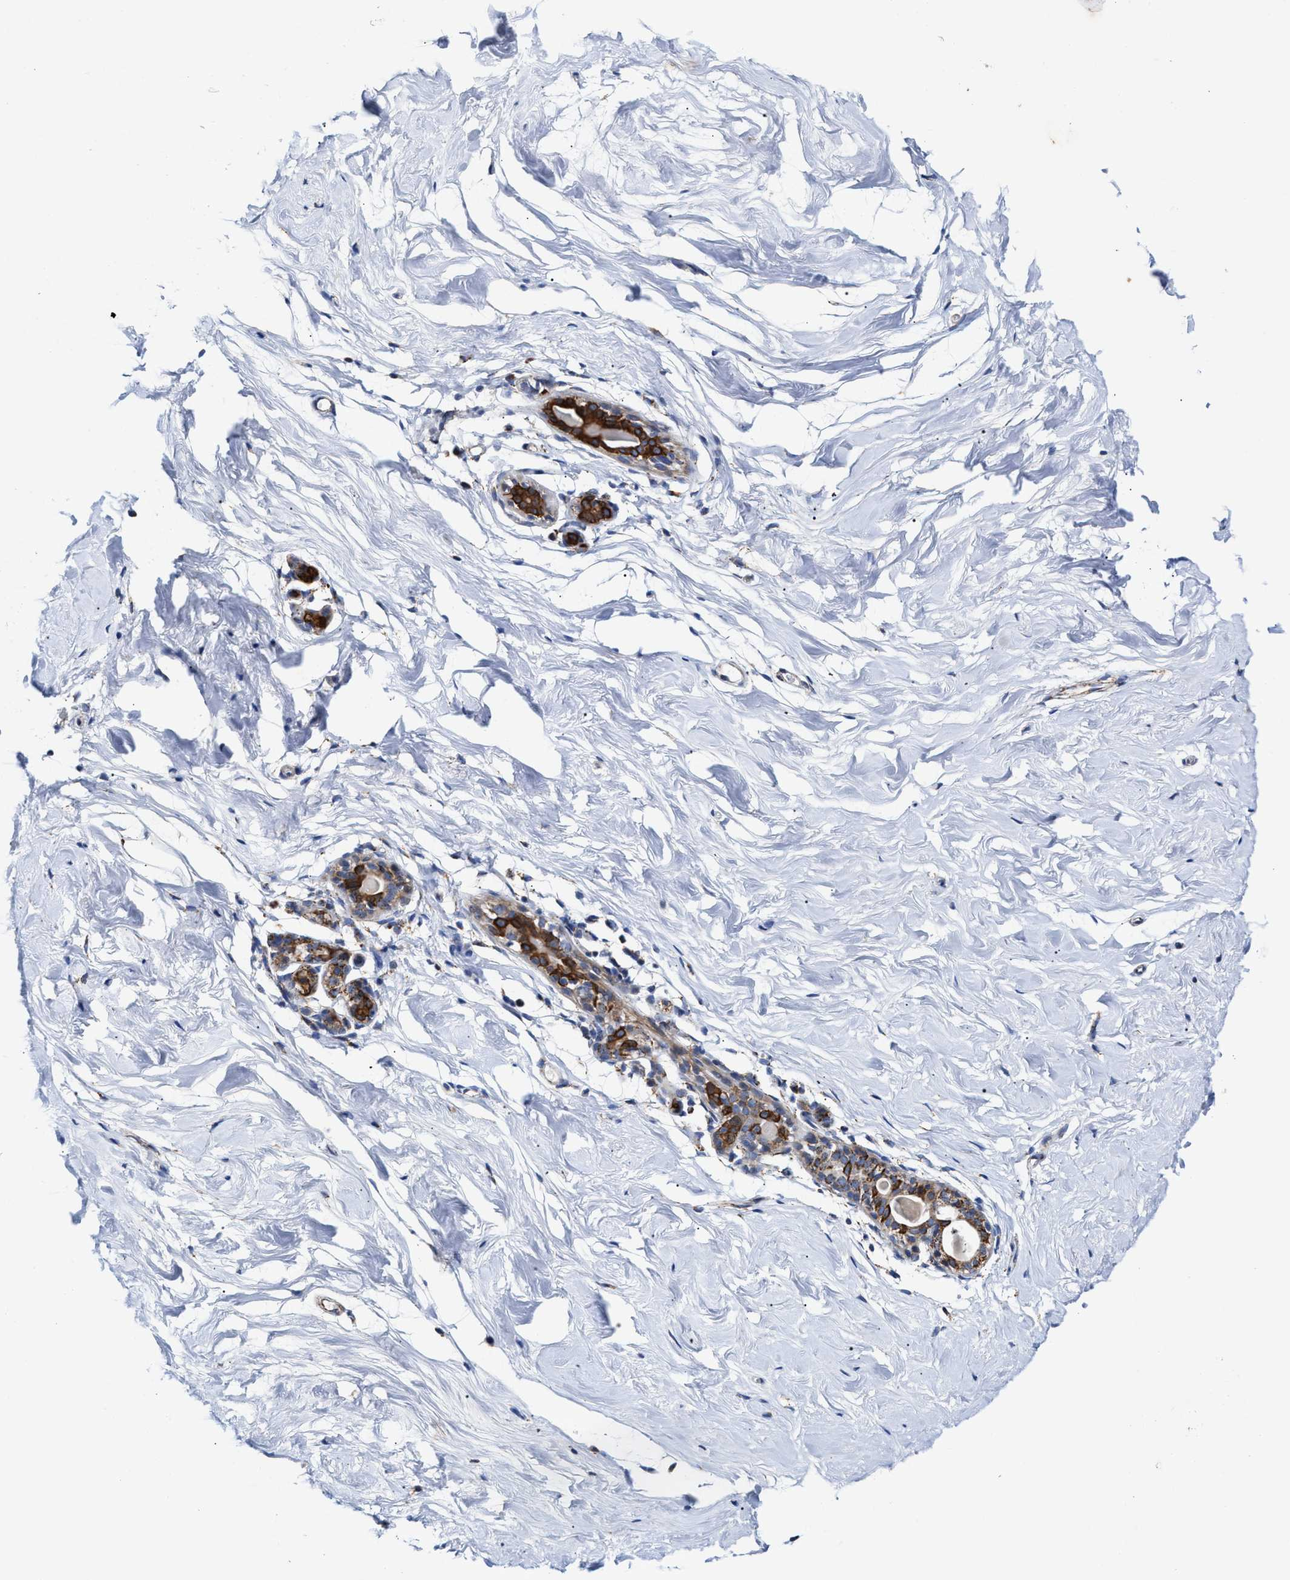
{"staining": {"intensity": "negative", "quantity": "none", "location": "none"}, "tissue": "breast", "cell_type": "Adipocytes", "image_type": "normal", "snomed": [{"axis": "morphology", "description": "Normal tissue, NOS"}, {"axis": "topography", "description": "Breast"}], "caption": "An image of human breast is negative for staining in adipocytes. The staining is performed using DAB (3,3'-diaminobenzidine) brown chromogen with nuclei counter-stained in using hematoxylin.", "gene": "JAG1", "patient": {"sex": "female", "age": 62}}